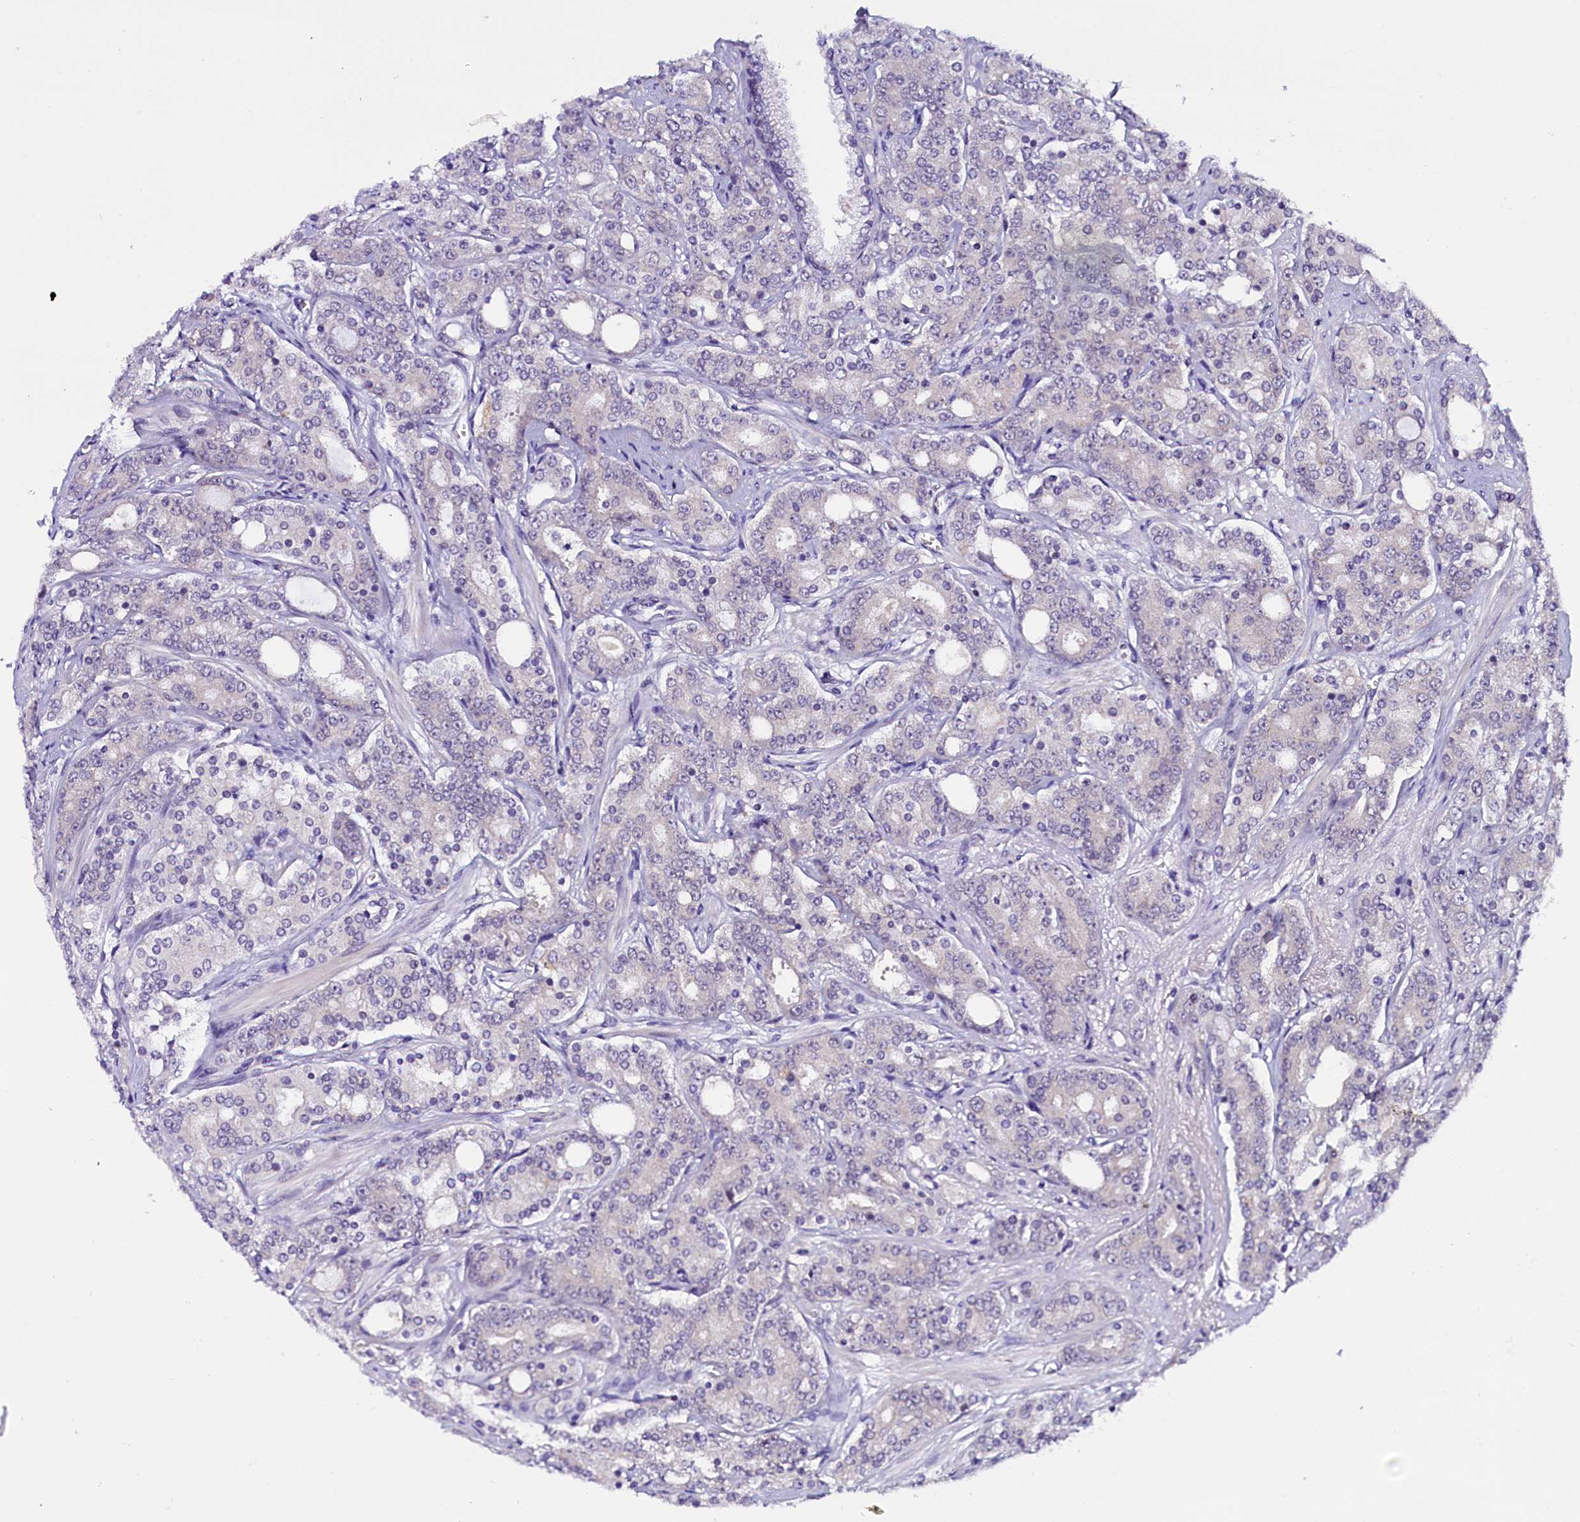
{"staining": {"intensity": "negative", "quantity": "none", "location": "none"}, "tissue": "prostate cancer", "cell_type": "Tumor cells", "image_type": "cancer", "snomed": [{"axis": "morphology", "description": "Adenocarcinoma, High grade"}, {"axis": "topography", "description": "Prostate"}], "caption": "Tumor cells show no significant protein expression in prostate adenocarcinoma (high-grade).", "gene": "IQCN", "patient": {"sex": "male", "age": 62}}